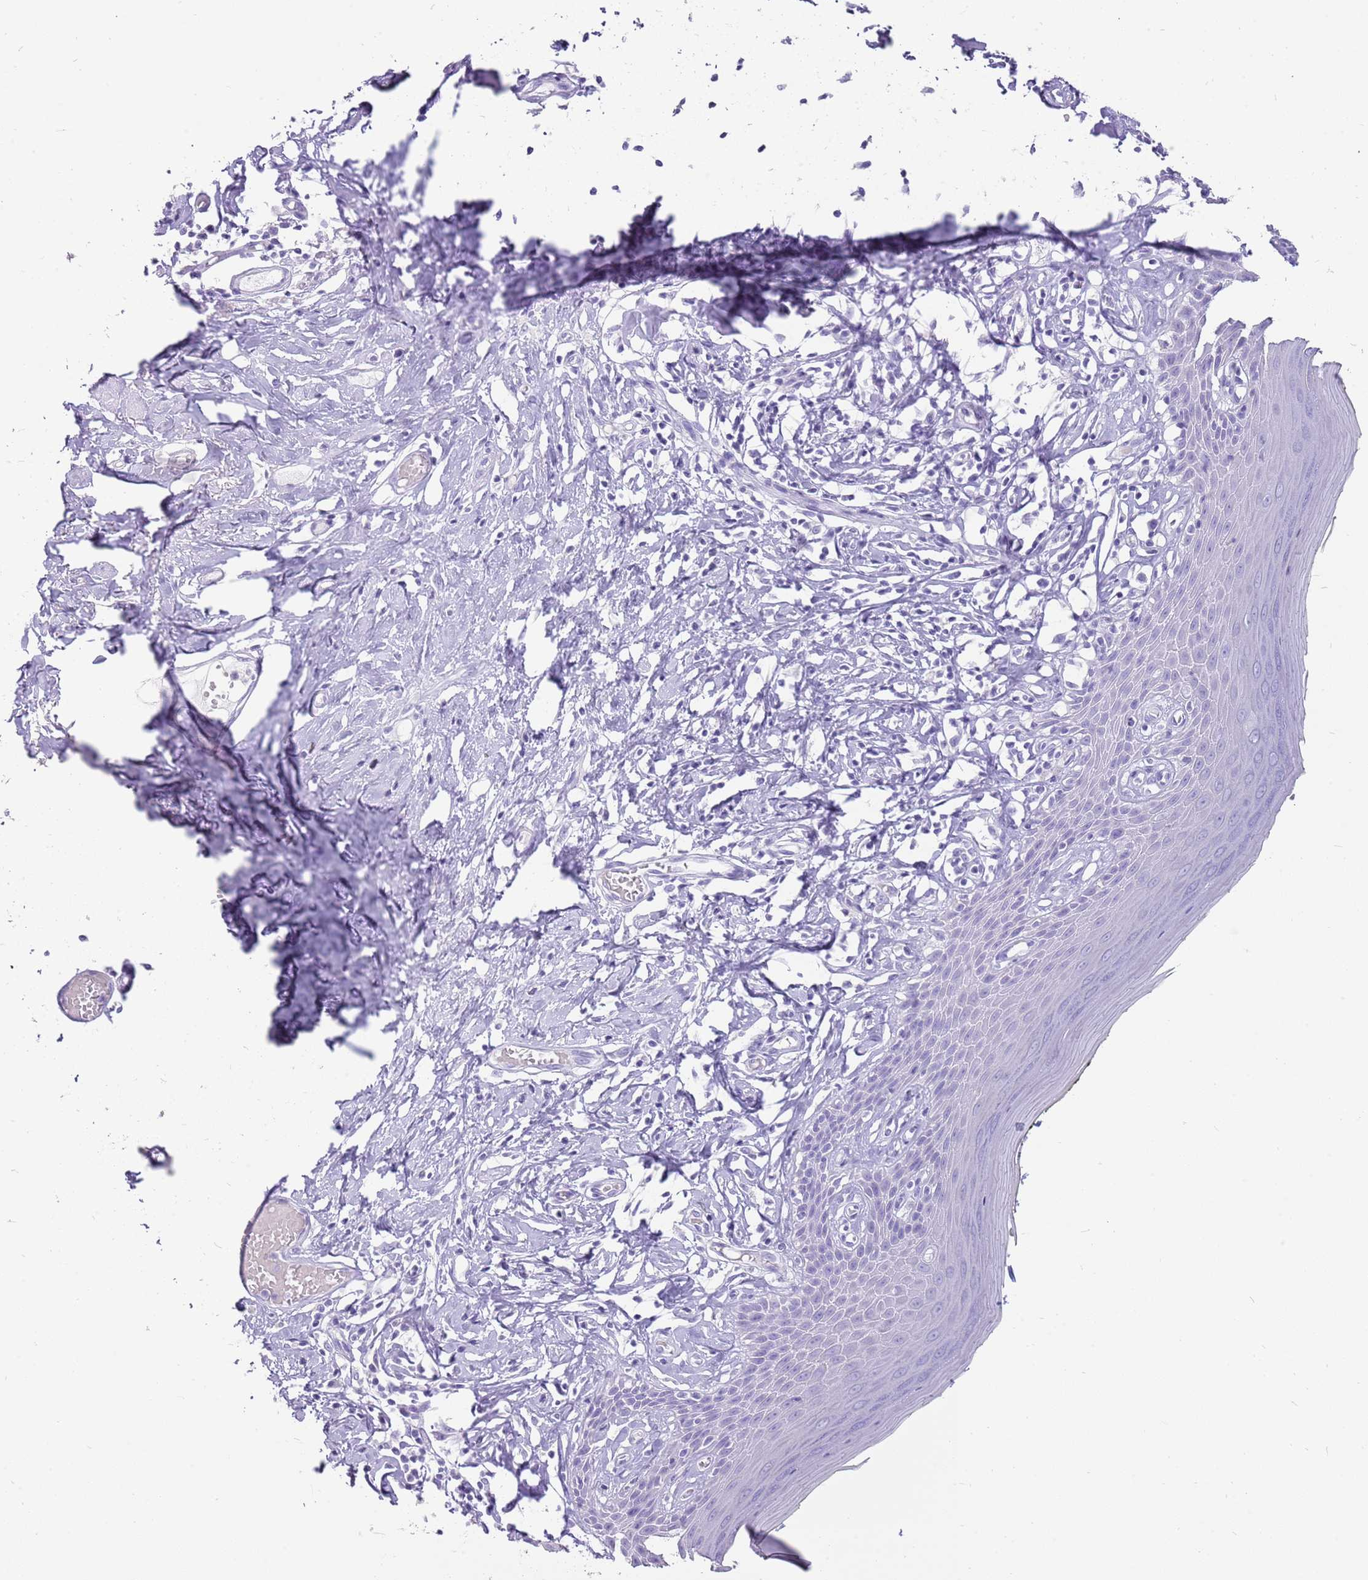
{"staining": {"intensity": "negative", "quantity": "none", "location": "none"}, "tissue": "skin", "cell_type": "Epidermal cells", "image_type": "normal", "snomed": [{"axis": "morphology", "description": "Normal tissue, NOS"}, {"axis": "morphology", "description": "Inflammation, NOS"}, {"axis": "topography", "description": "Vulva"}], "caption": "This is a histopathology image of immunohistochemistry (IHC) staining of unremarkable skin, which shows no positivity in epidermal cells.", "gene": "ENSG00000271254", "patient": {"sex": "female", "age": 84}}